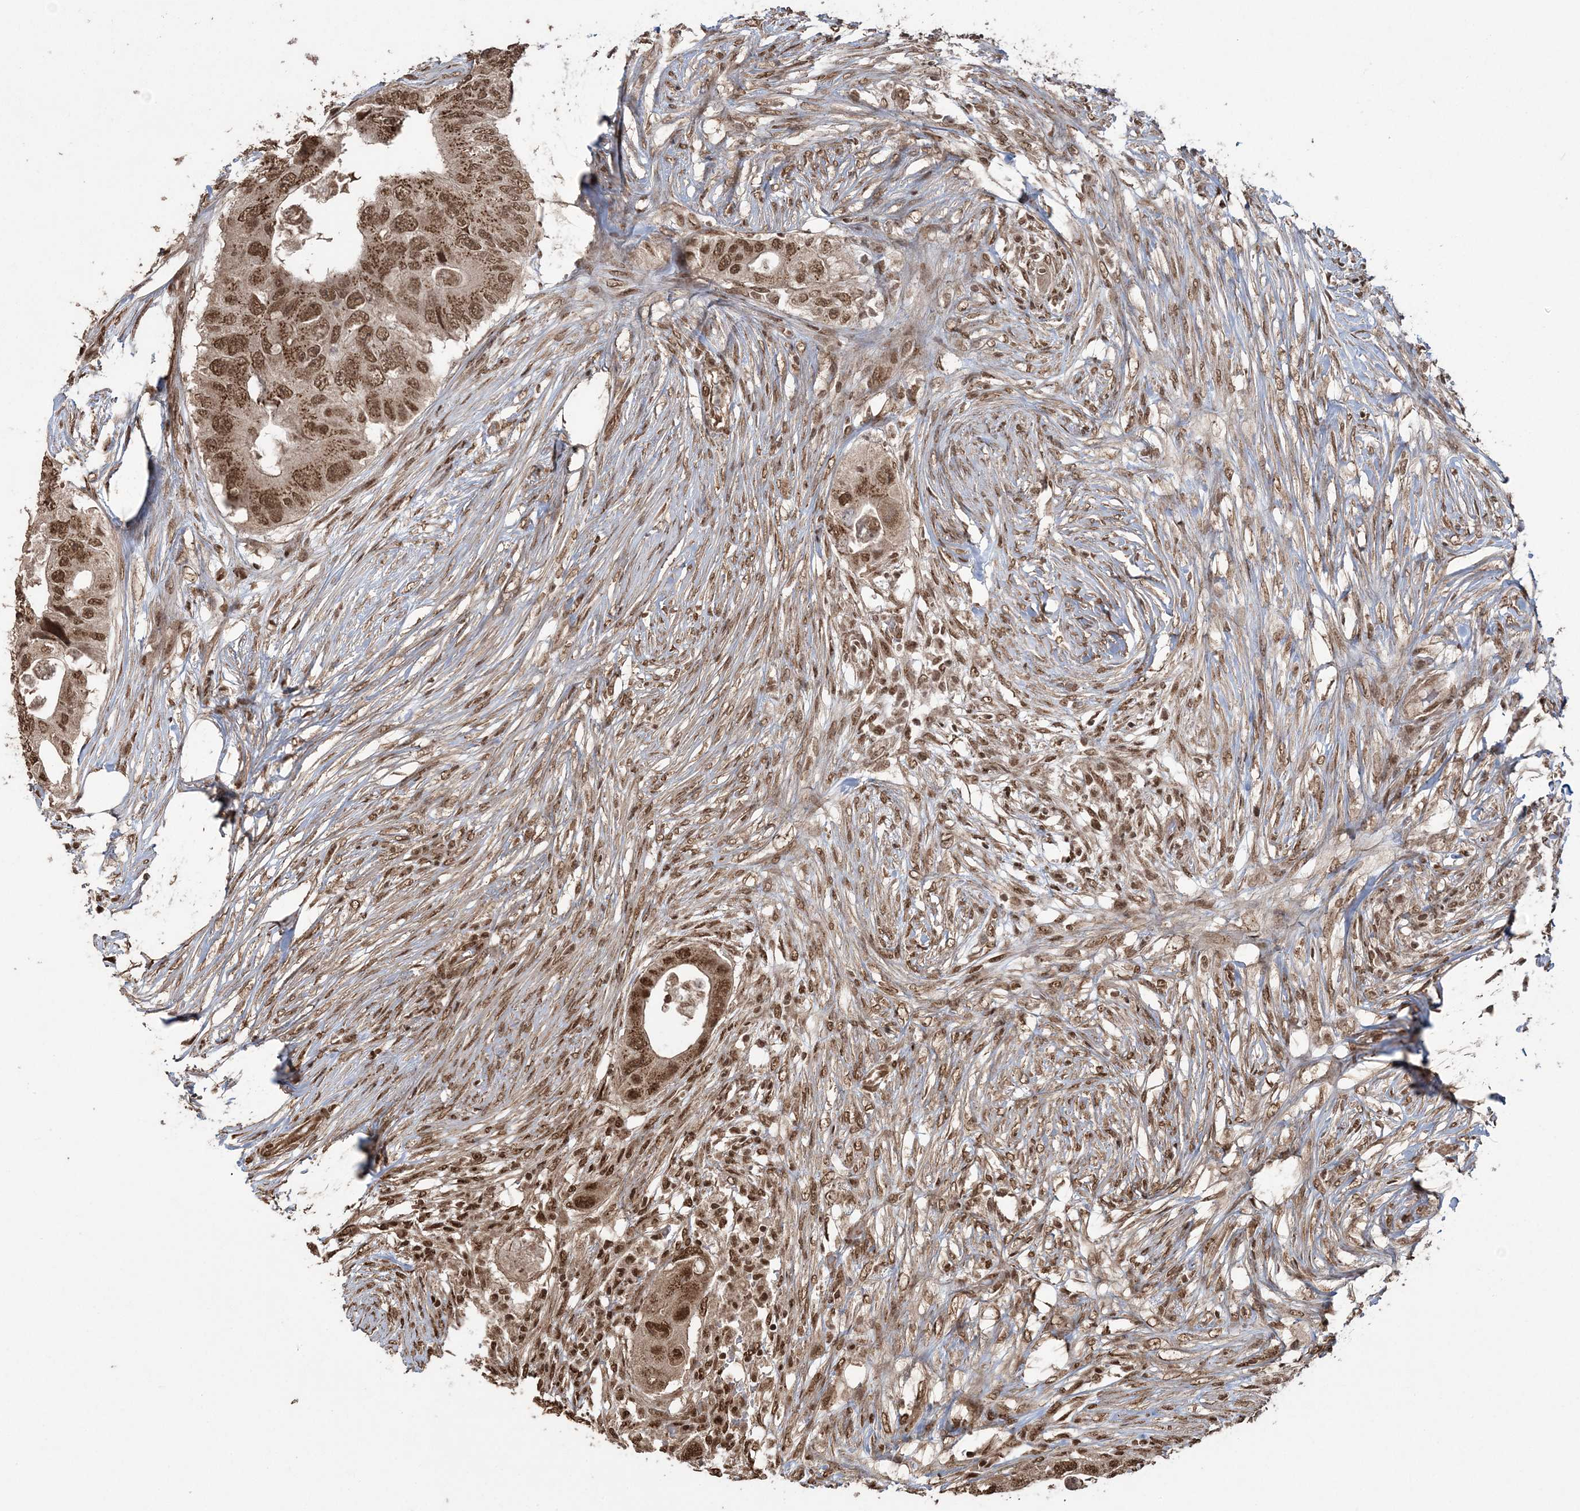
{"staining": {"intensity": "strong", "quantity": ">75%", "location": "nuclear"}, "tissue": "colorectal cancer", "cell_type": "Tumor cells", "image_type": "cancer", "snomed": [{"axis": "morphology", "description": "Adenocarcinoma, NOS"}, {"axis": "topography", "description": "Colon"}], "caption": "Colorectal cancer stained with immunohistochemistry exhibits strong nuclear positivity in about >75% of tumor cells.", "gene": "ZNF839", "patient": {"sex": "male", "age": 71}}